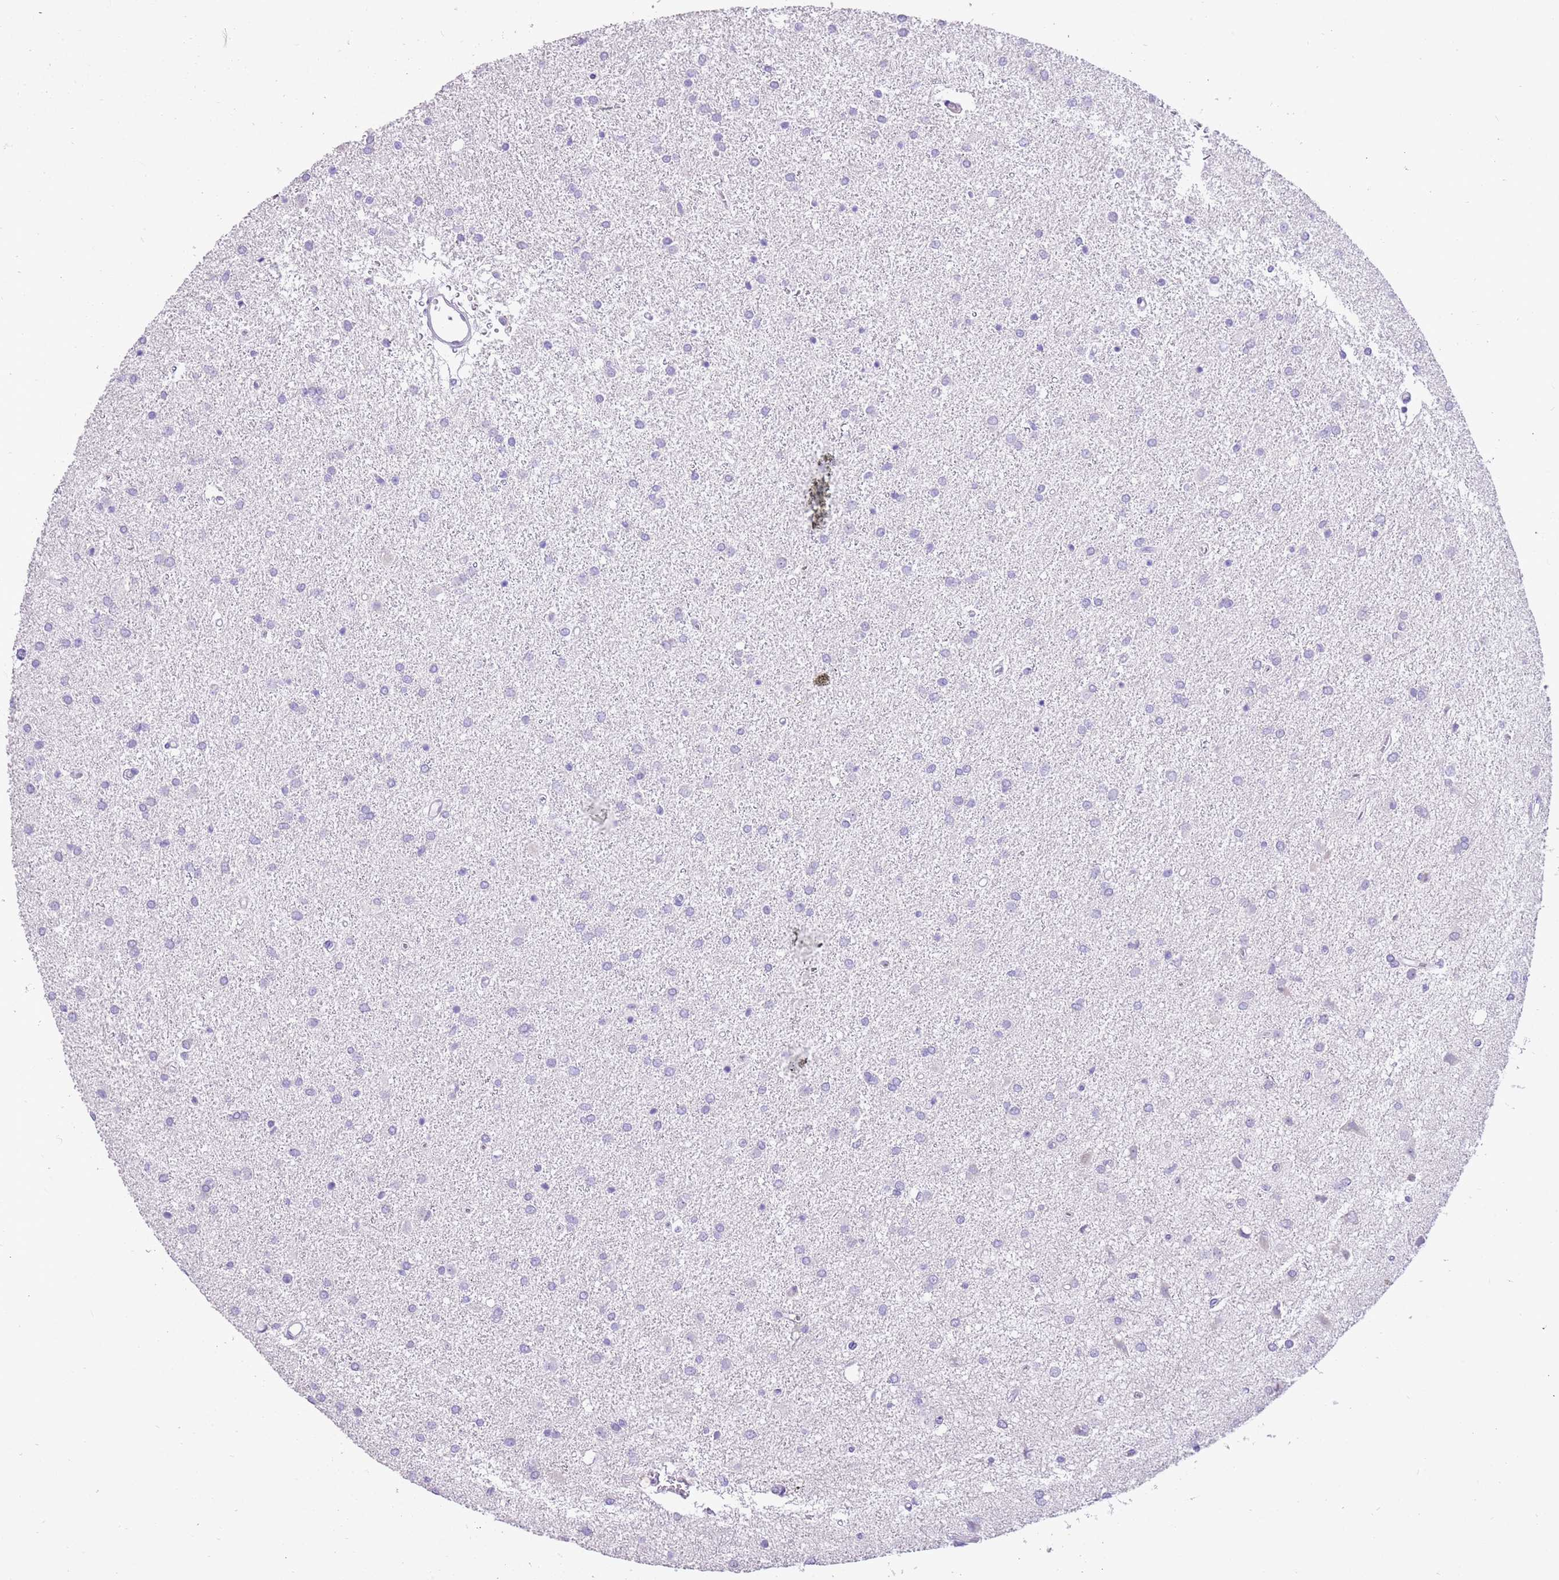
{"staining": {"intensity": "negative", "quantity": "none", "location": "none"}, "tissue": "glioma", "cell_type": "Tumor cells", "image_type": "cancer", "snomed": [{"axis": "morphology", "description": "Glioma, malignant, High grade"}, {"axis": "topography", "description": "Brain"}], "caption": "DAB immunohistochemical staining of human malignant glioma (high-grade) displays no significant expression in tumor cells. (DAB (3,3'-diaminobenzidine) immunohistochemistry visualized using brightfield microscopy, high magnification).", "gene": "R3HDM4", "patient": {"sex": "female", "age": 50}}